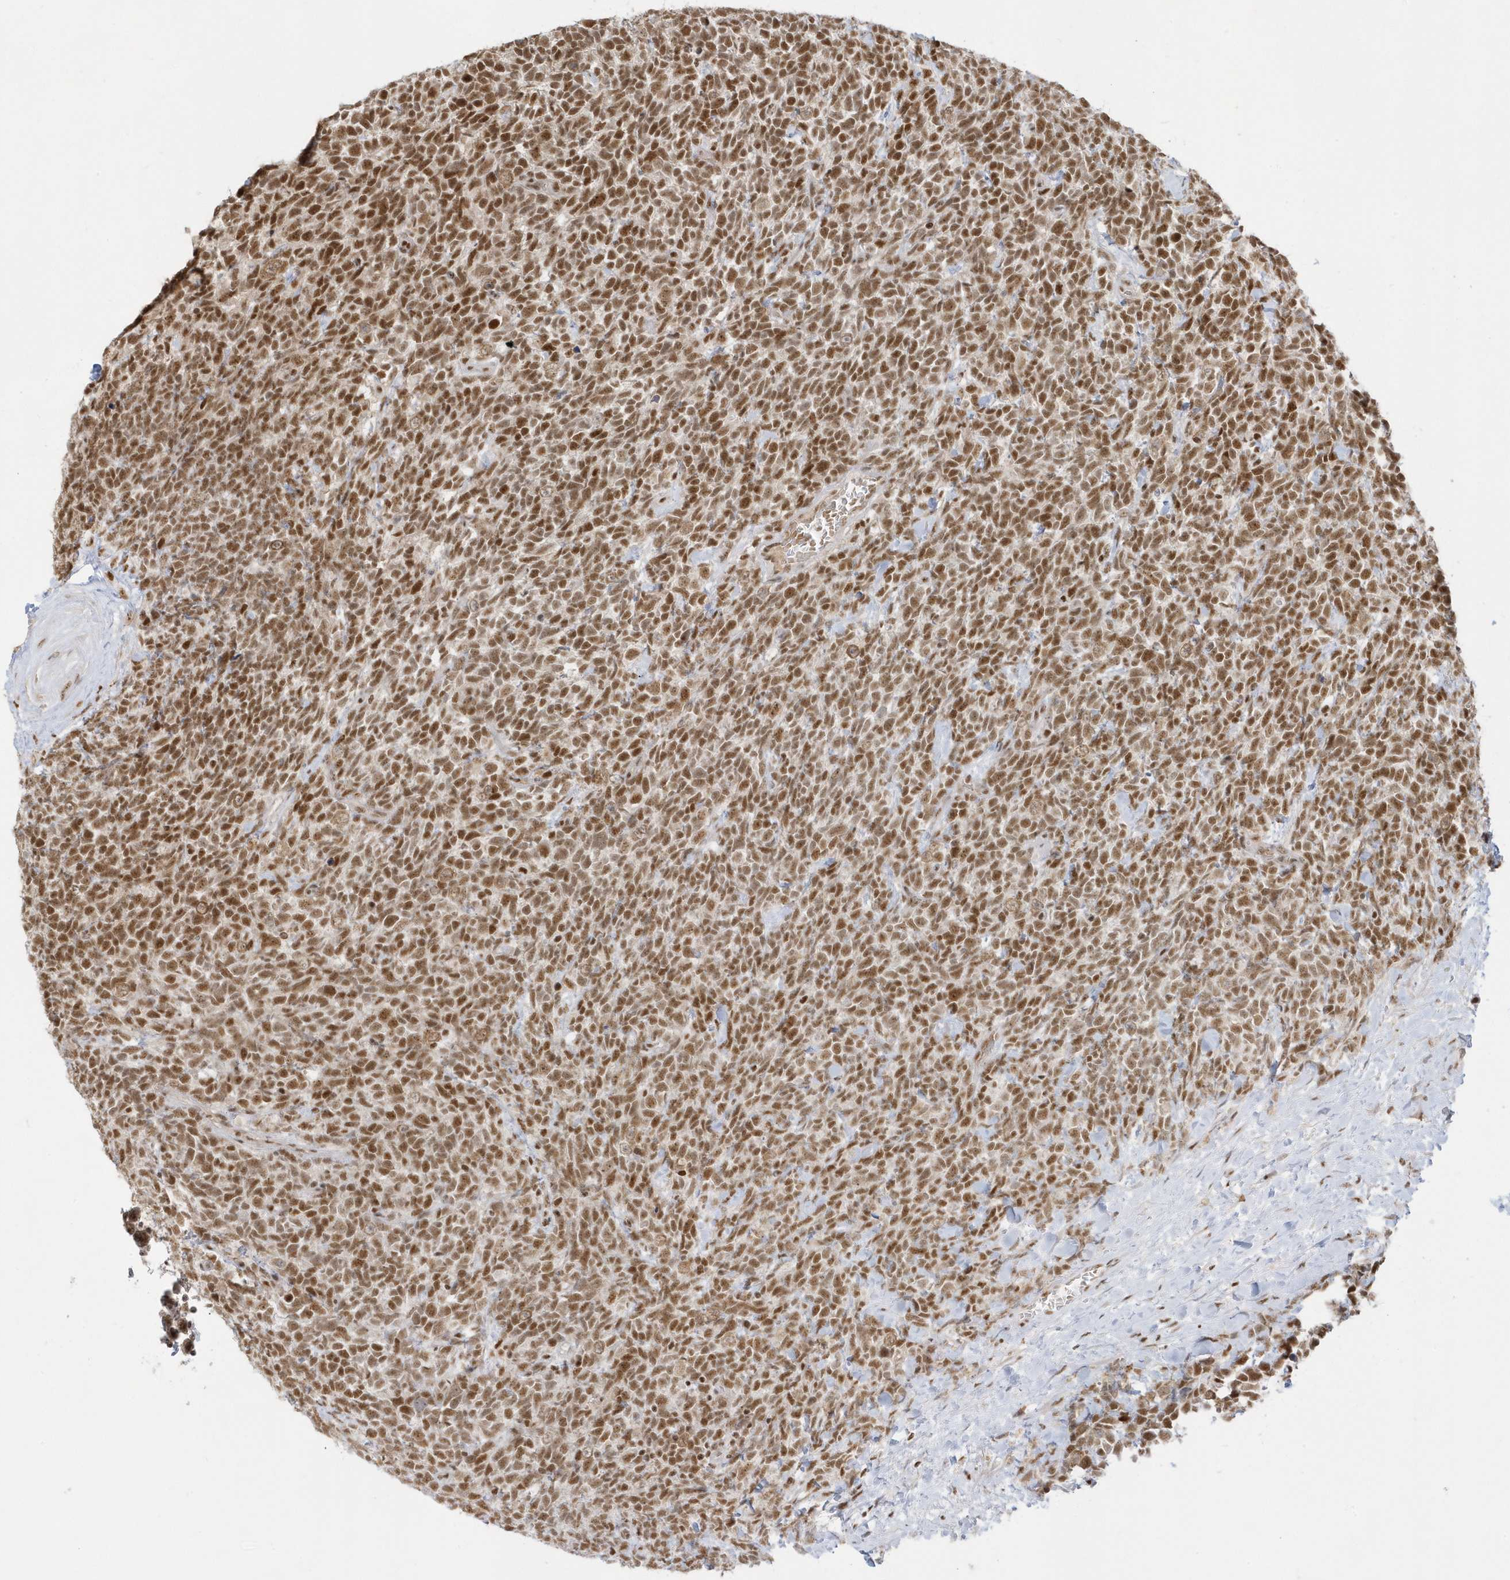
{"staining": {"intensity": "moderate", "quantity": ">75%", "location": "nuclear"}, "tissue": "urothelial cancer", "cell_type": "Tumor cells", "image_type": "cancer", "snomed": [{"axis": "morphology", "description": "Urothelial carcinoma, High grade"}, {"axis": "topography", "description": "Urinary bladder"}], "caption": "Urothelial cancer stained with a brown dye demonstrates moderate nuclear positive expression in approximately >75% of tumor cells.", "gene": "PPIL2", "patient": {"sex": "female", "age": 82}}